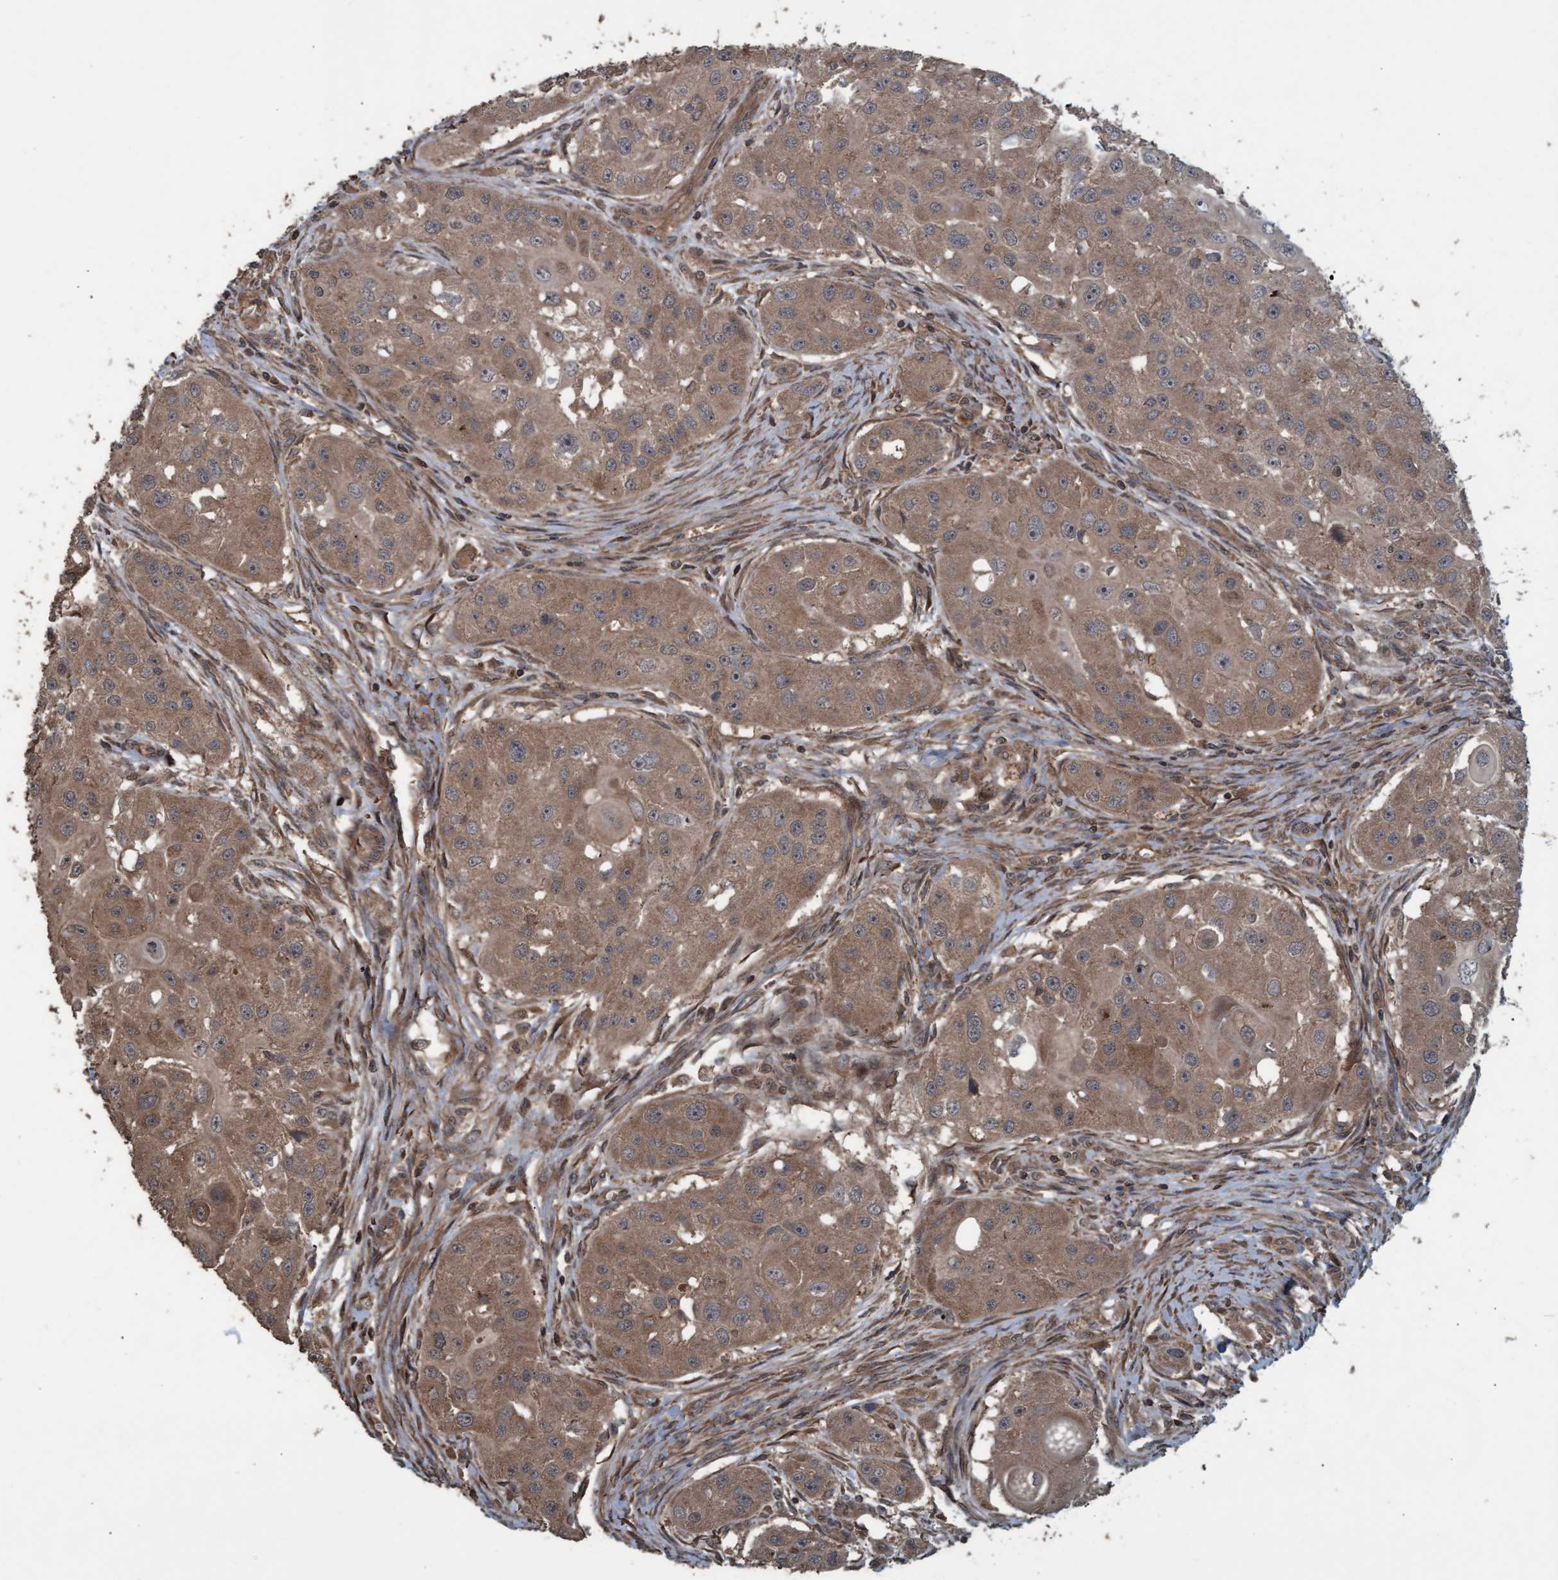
{"staining": {"intensity": "moderate", "quantity": ">75%", "location": "cytoplasmic/membranous"}, "tissue": "head and neck cancer", "cell_type": "Tumor cells", "image_type": "cancer", "snomed": [{"axis": "morphology", "description": "Normal tissue, NOS"}, {"axis": "morphology", "description": "Squamous cell carcinoma, NOS"}, {"axis": "topography", "description": "Skeletal muscle"}, {"axis": "topography", "description": "Head-Neck"}], "caption": "IHC image of neoplastic tissue: head and neck cancer stained using immunohistochemistry (IHC) displays medium levels of moderate protein expression localized specifically in the cytoplasmic/membranous of tumor cells, appearing as a cytoplasmic/membranous brown color.", "gene": "GGT6", "patient": {"sex": "male", "age": 51}}